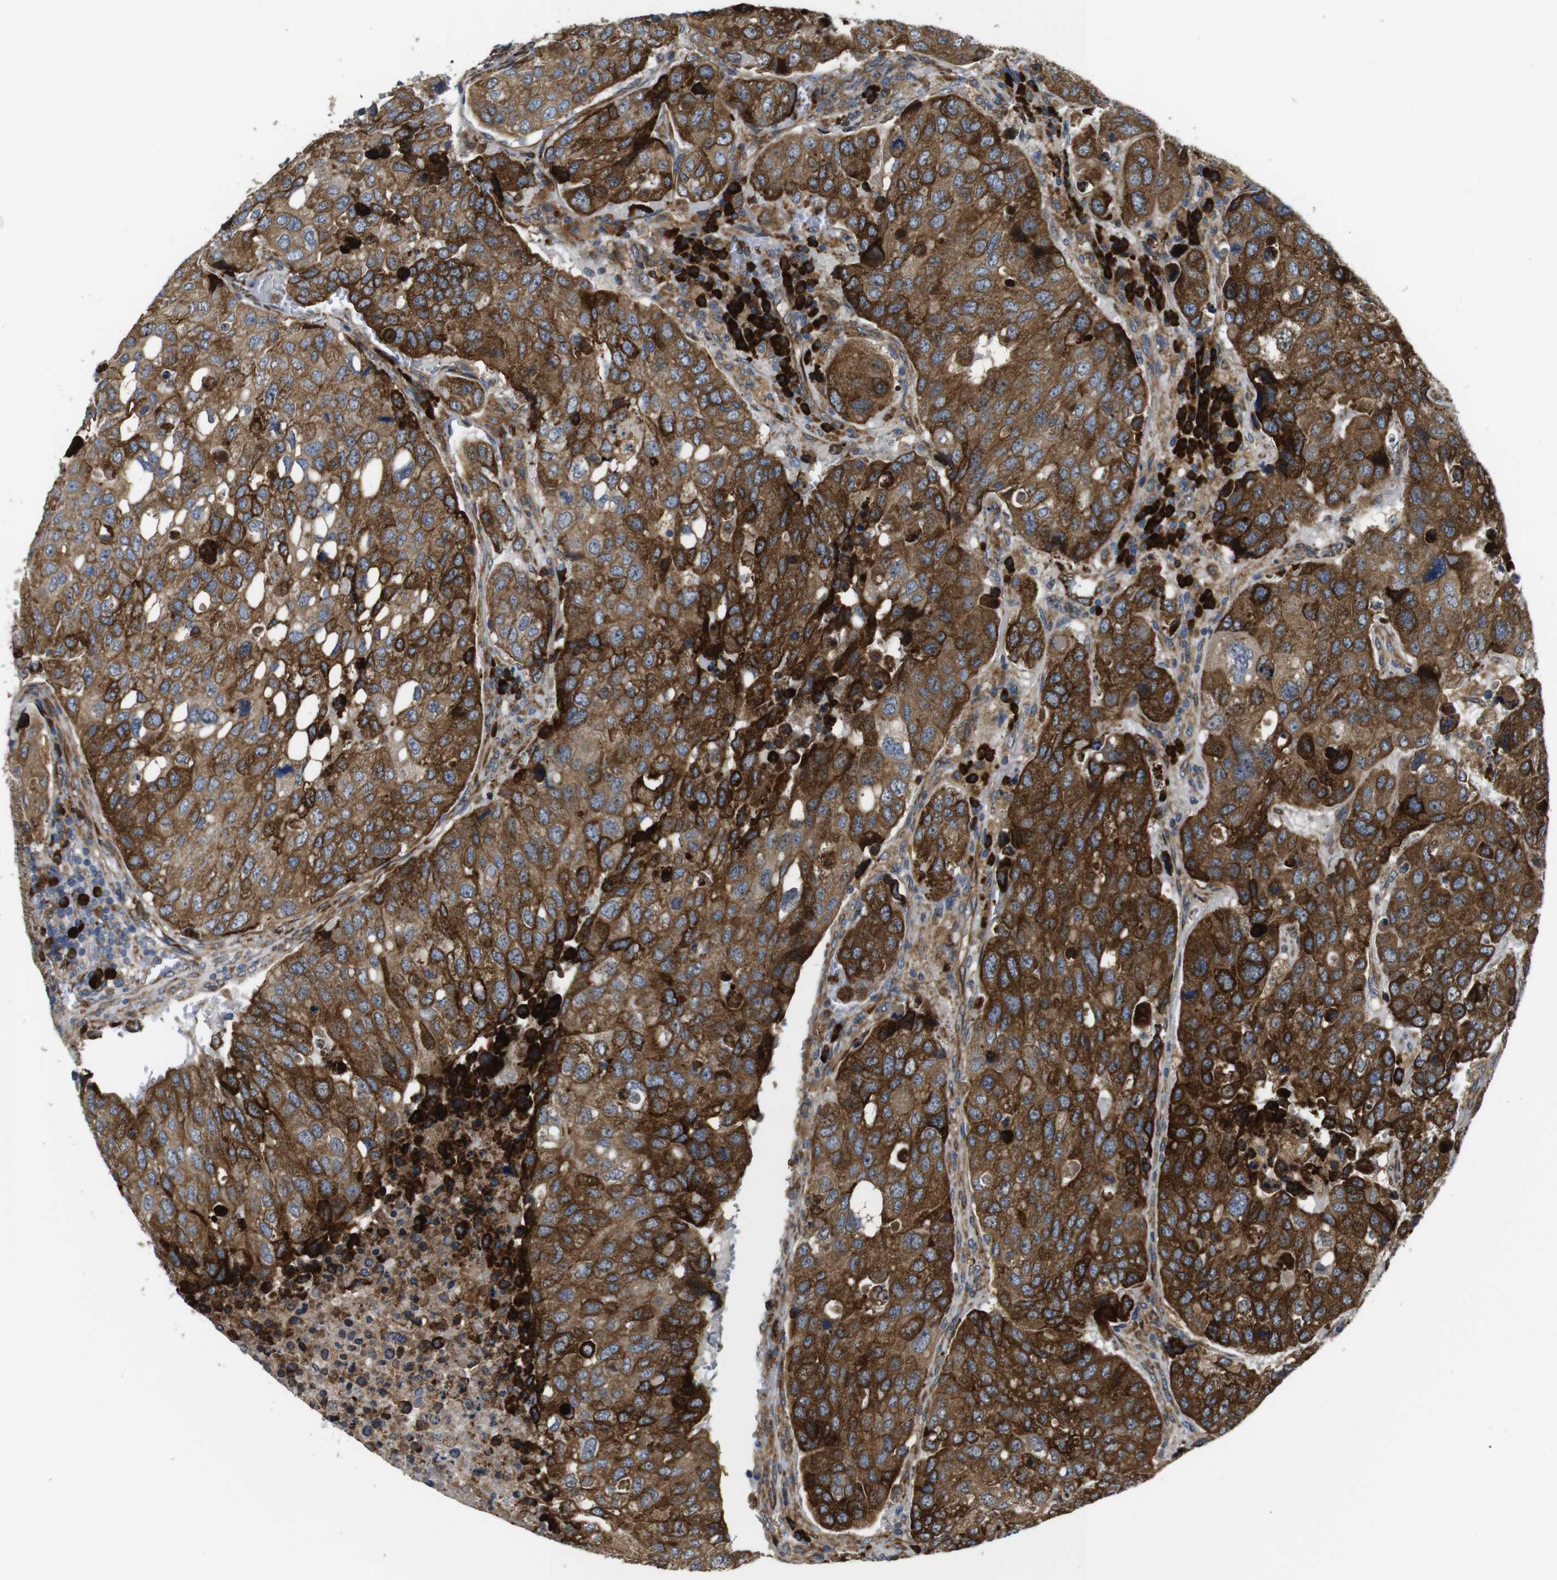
{"staining": {"intensity": "strong", "quantity": ">75%", "location": "cytoplasmic/membranous"}, "tissue": "urothelial cancer", "cell_type": "Tumor cells", "image_type": "cancer", "snomed": [{"axis": "morphology", "description": "Urothelial carcinoma, High grade"}, {"axis": "topography", "description": "Lymph node"}, {"axis": "topography", "description": "Urinary bladder"}], "caption": "Immunohistochemistry (IHC) of human urothelial carcinoma (high-grade) shows high levels of strong cytoplasmic/membranous staining in approximately >75% of tumor cells.", "gene": "UBE2G2", "patient": {"sex": "male", "age": 51}}